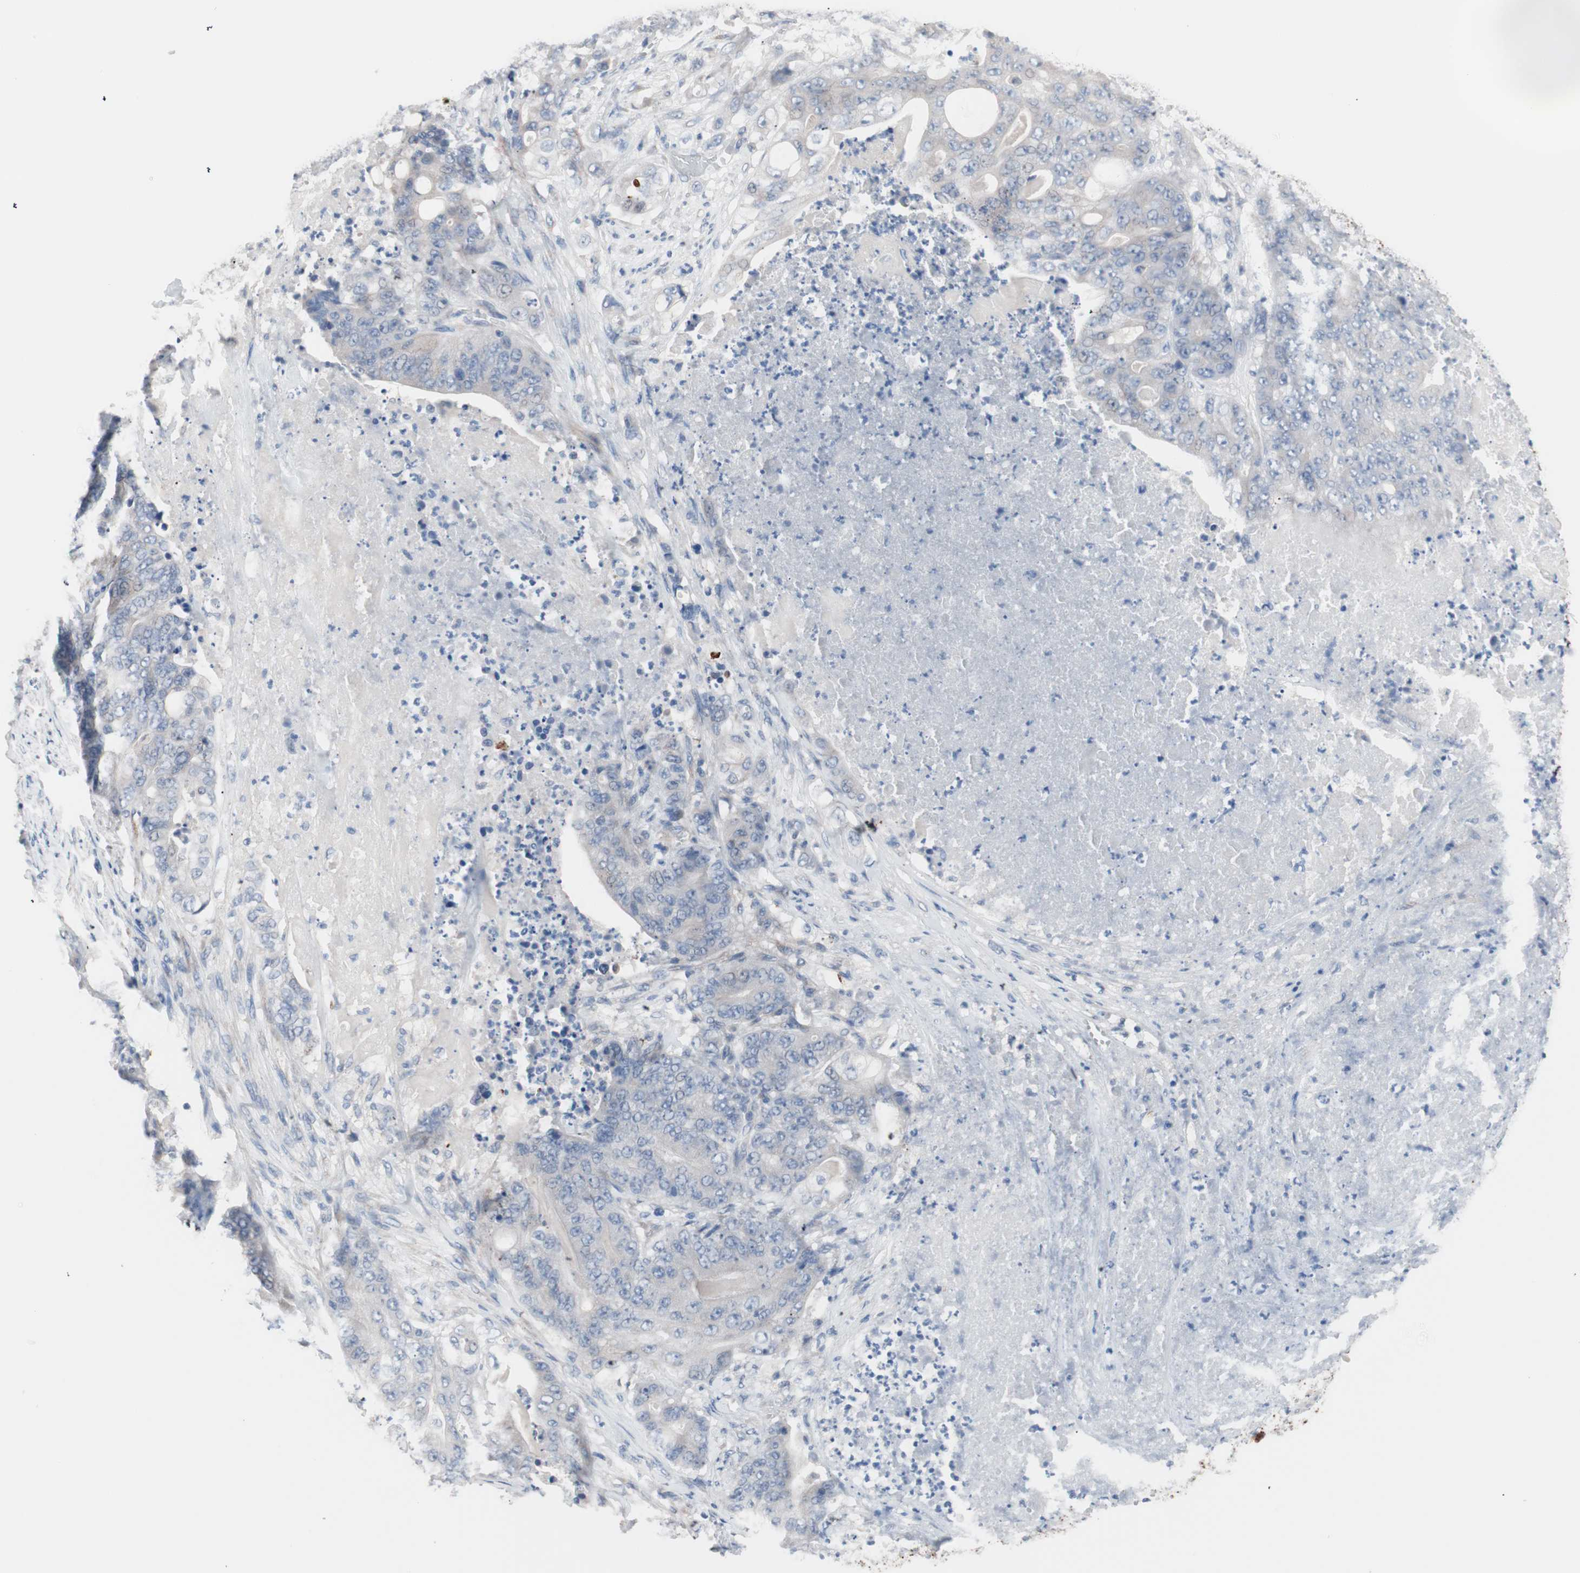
{"staining": {"intensity": "weak", "quantity": "25%-75%", "location": "cytoplasmic/membranous"}, "tissue": "stomach cancer", "cell_type": "Tumor cells", "image_type": "cancer", "snomed": [{"axis": "morphology", "description": "Adenocarcinoma, NOS"}, {"axis": "topography", "description": "Stomach"}], "caption": "Protein expression by immunohistochemistry (IHC) demonstrates weak cytoplasmic/membranous positivity in approximately 25%-75% of tumor cells in stomach cancer.", "gene": "ULBP1", "patient": {"sex": "female", "age": 73}}